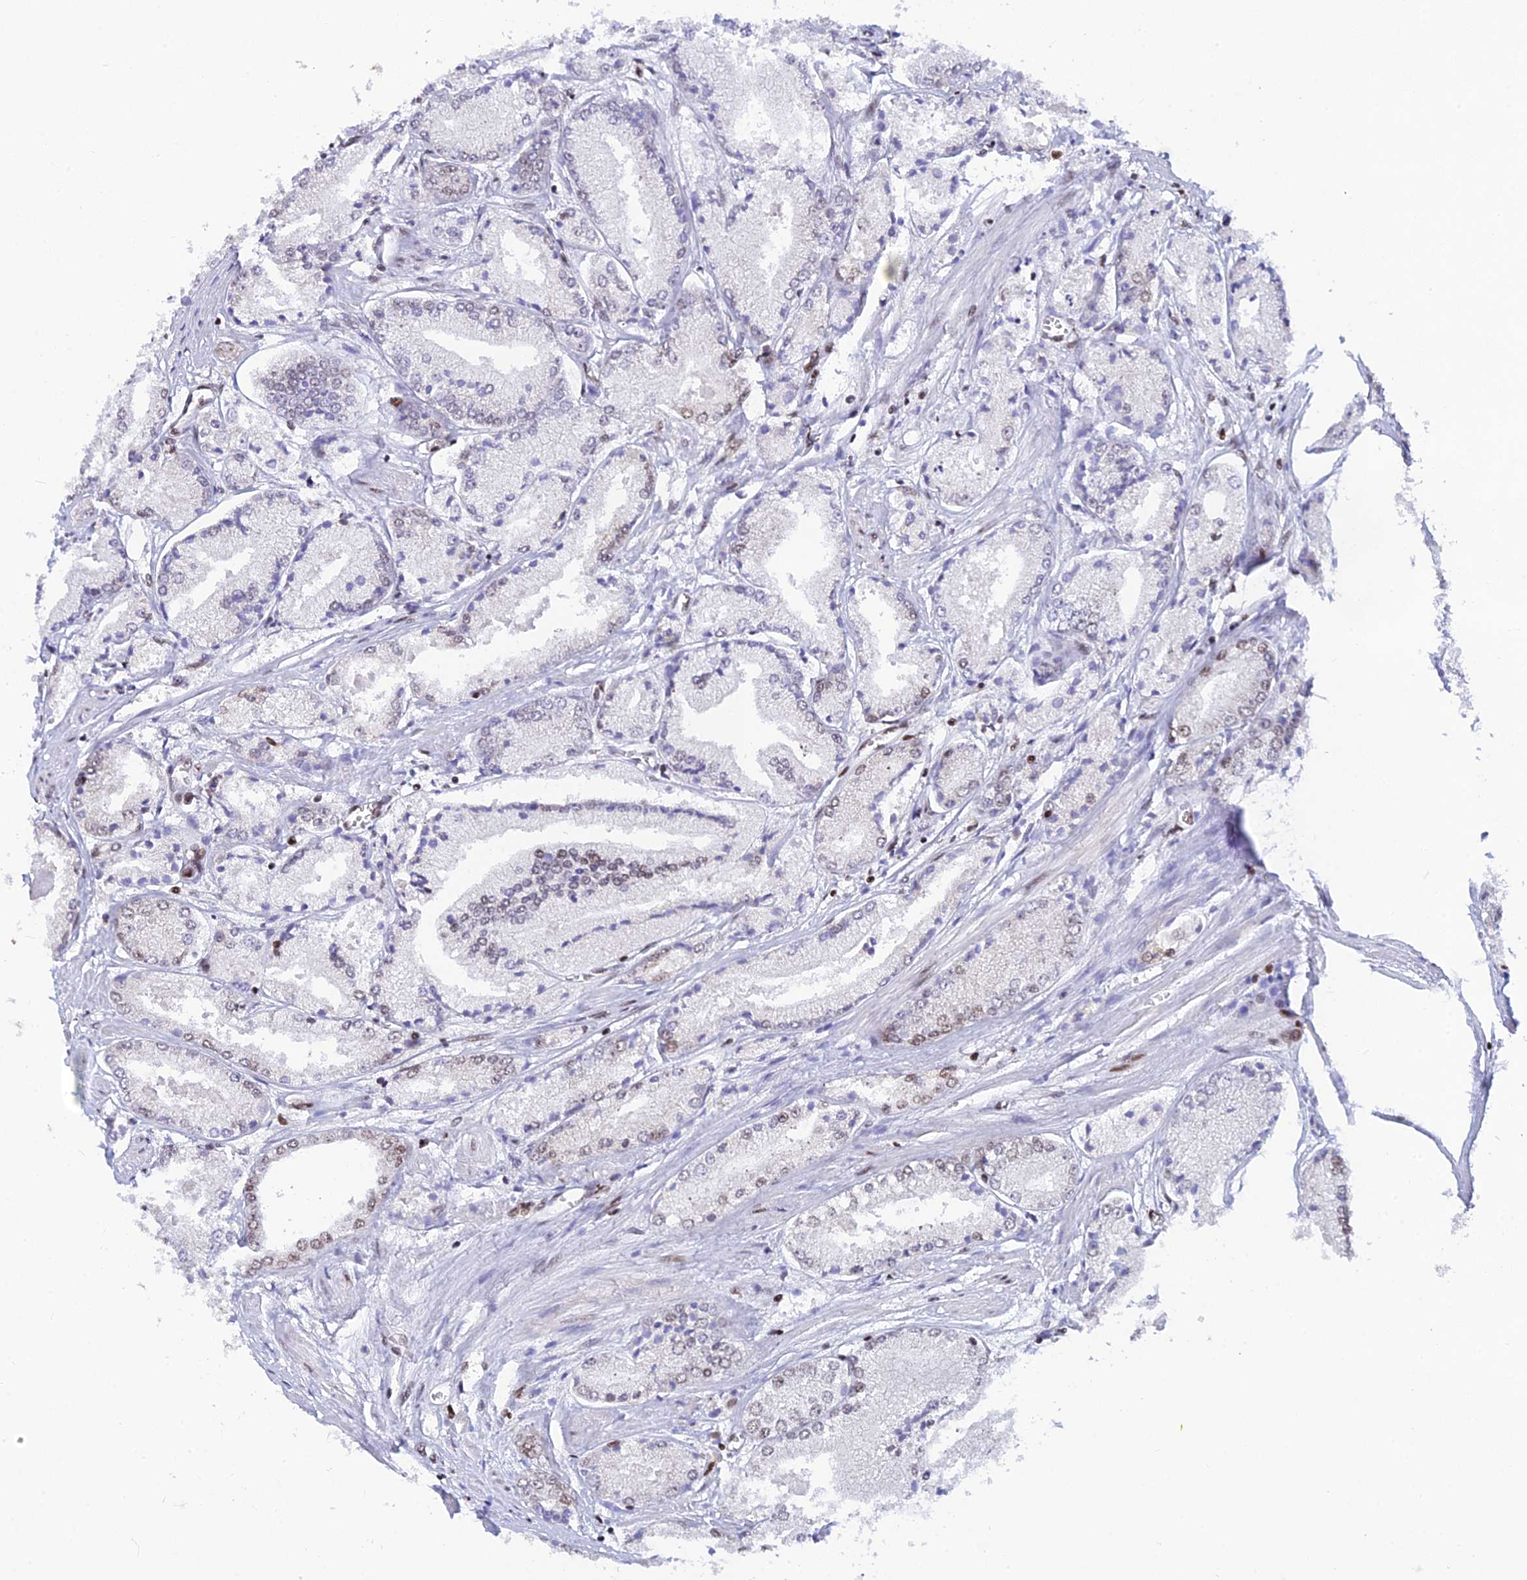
{"staining": {"intensity": "moderate", "quantity": "<25%", "location": "nuclear"}, "tissue": "prostate cancer", "cell_type": "Tumor cells", "image_type": "cancer", "snomed": [{"axis": "morphology", "description": "Adenocarcinoma, Low grade"}, {"axis": "topography", "description": "Prostate"}], "caption": "Human prostate cancer stained with a brown dye shows moderate nuclear positive staining in approximately <25% of tumor cells.", "gene": "USP22", "patient": {"sex": "male", "age": 60}}